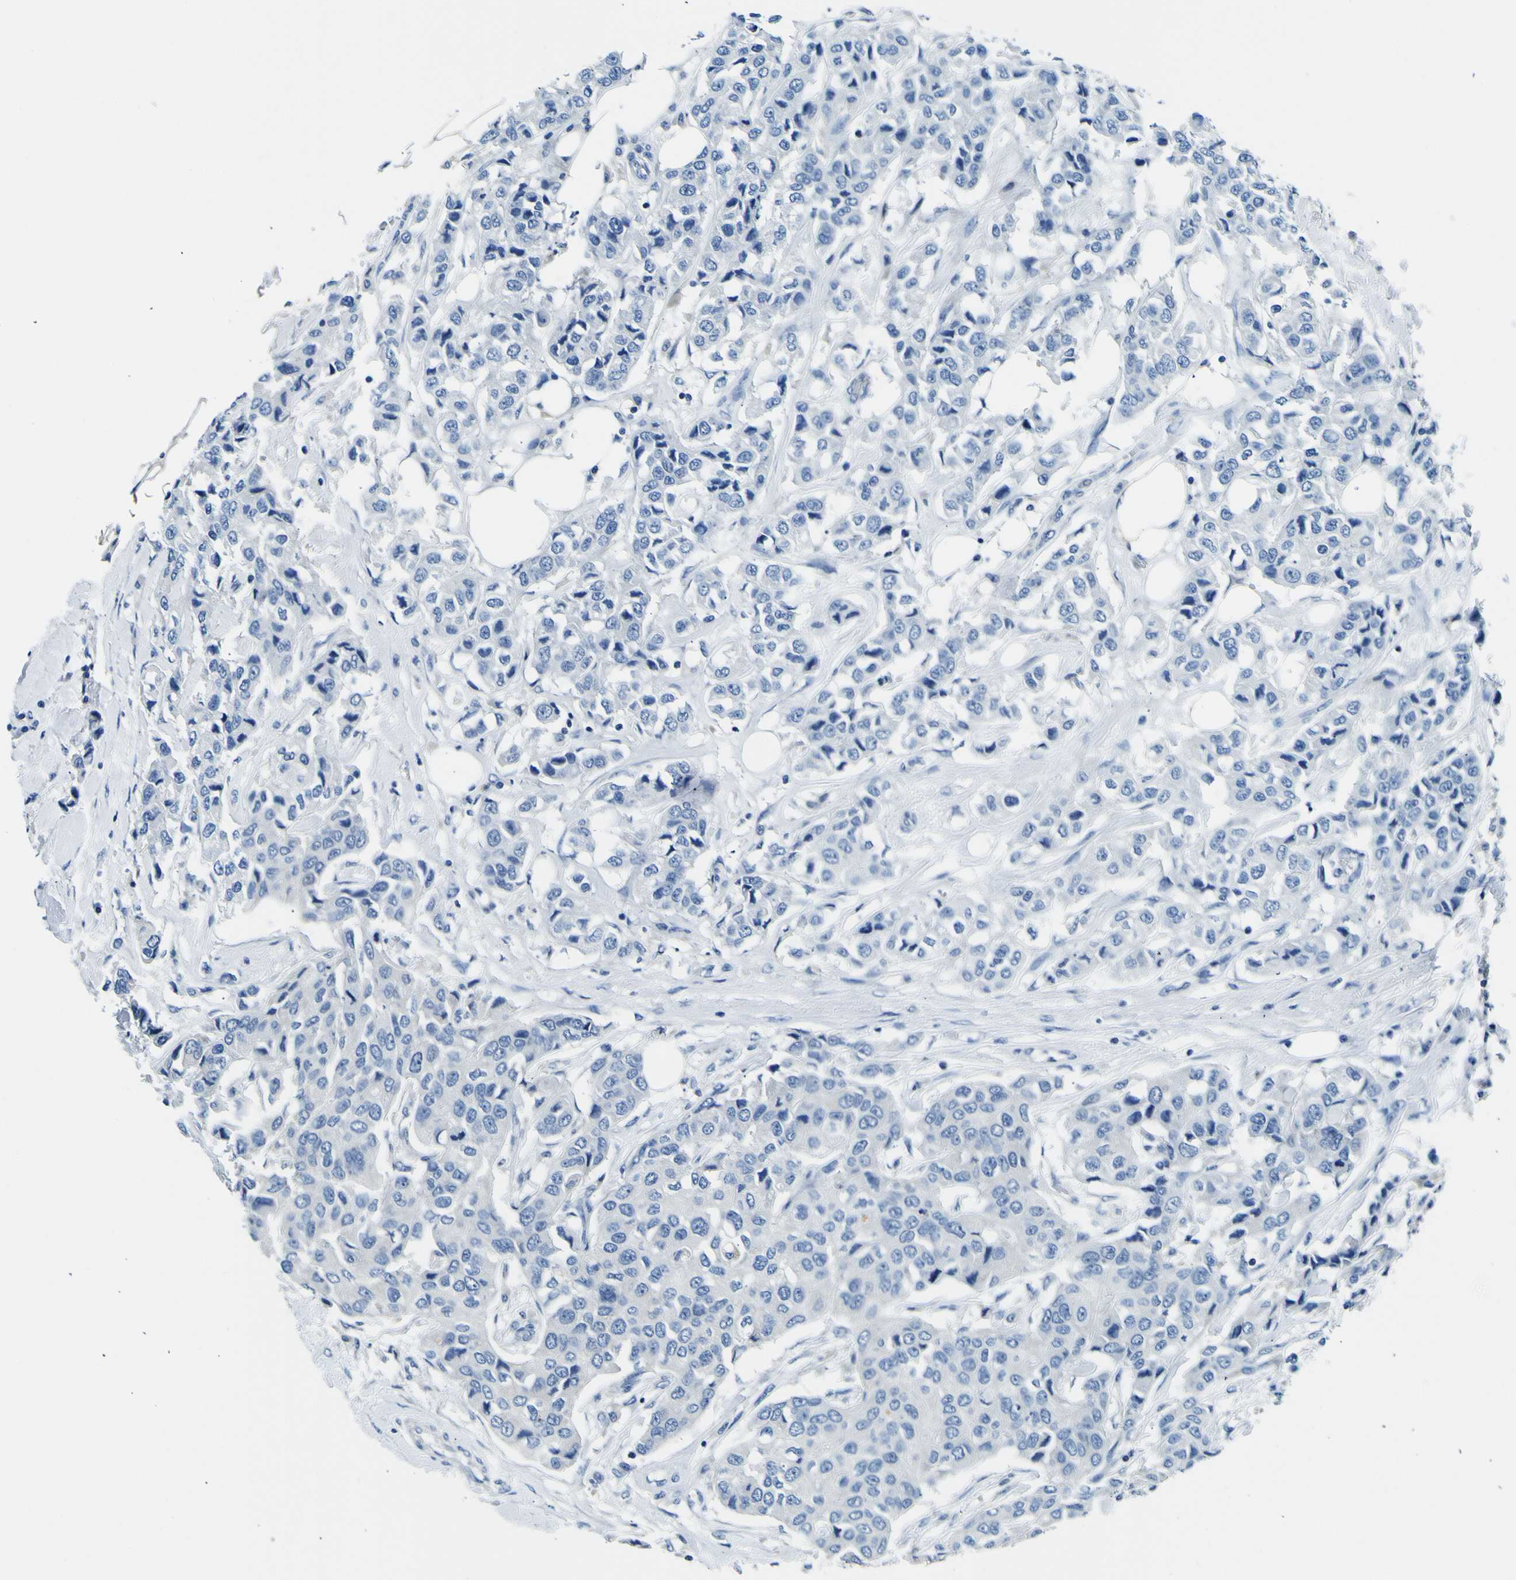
{"staining": {"intensity": "negative", "quantity": "none", "location": "none"}, "tissue": "breast cancer", "cell_type": "Tumor cells", "image_type": "cancer", "snomed": [{"axis": "morphology", "description": "Duct carcinoma"}, {"axis": "topography", "description": "Breast"}], "caption": "DAB (3,3'-diaminobenzidine) immunohistochemical staining of infiltrating ductal carcinoma (breast) displays no significant expression in tumor cells. The staining is performed using DAB (3,3'-diaminobenzidine) brown chromogen with nuclei counter-stained in using hematoxylin.", "gene": "ADGRA2", "patient": {"sex": "female", "age": 80}}